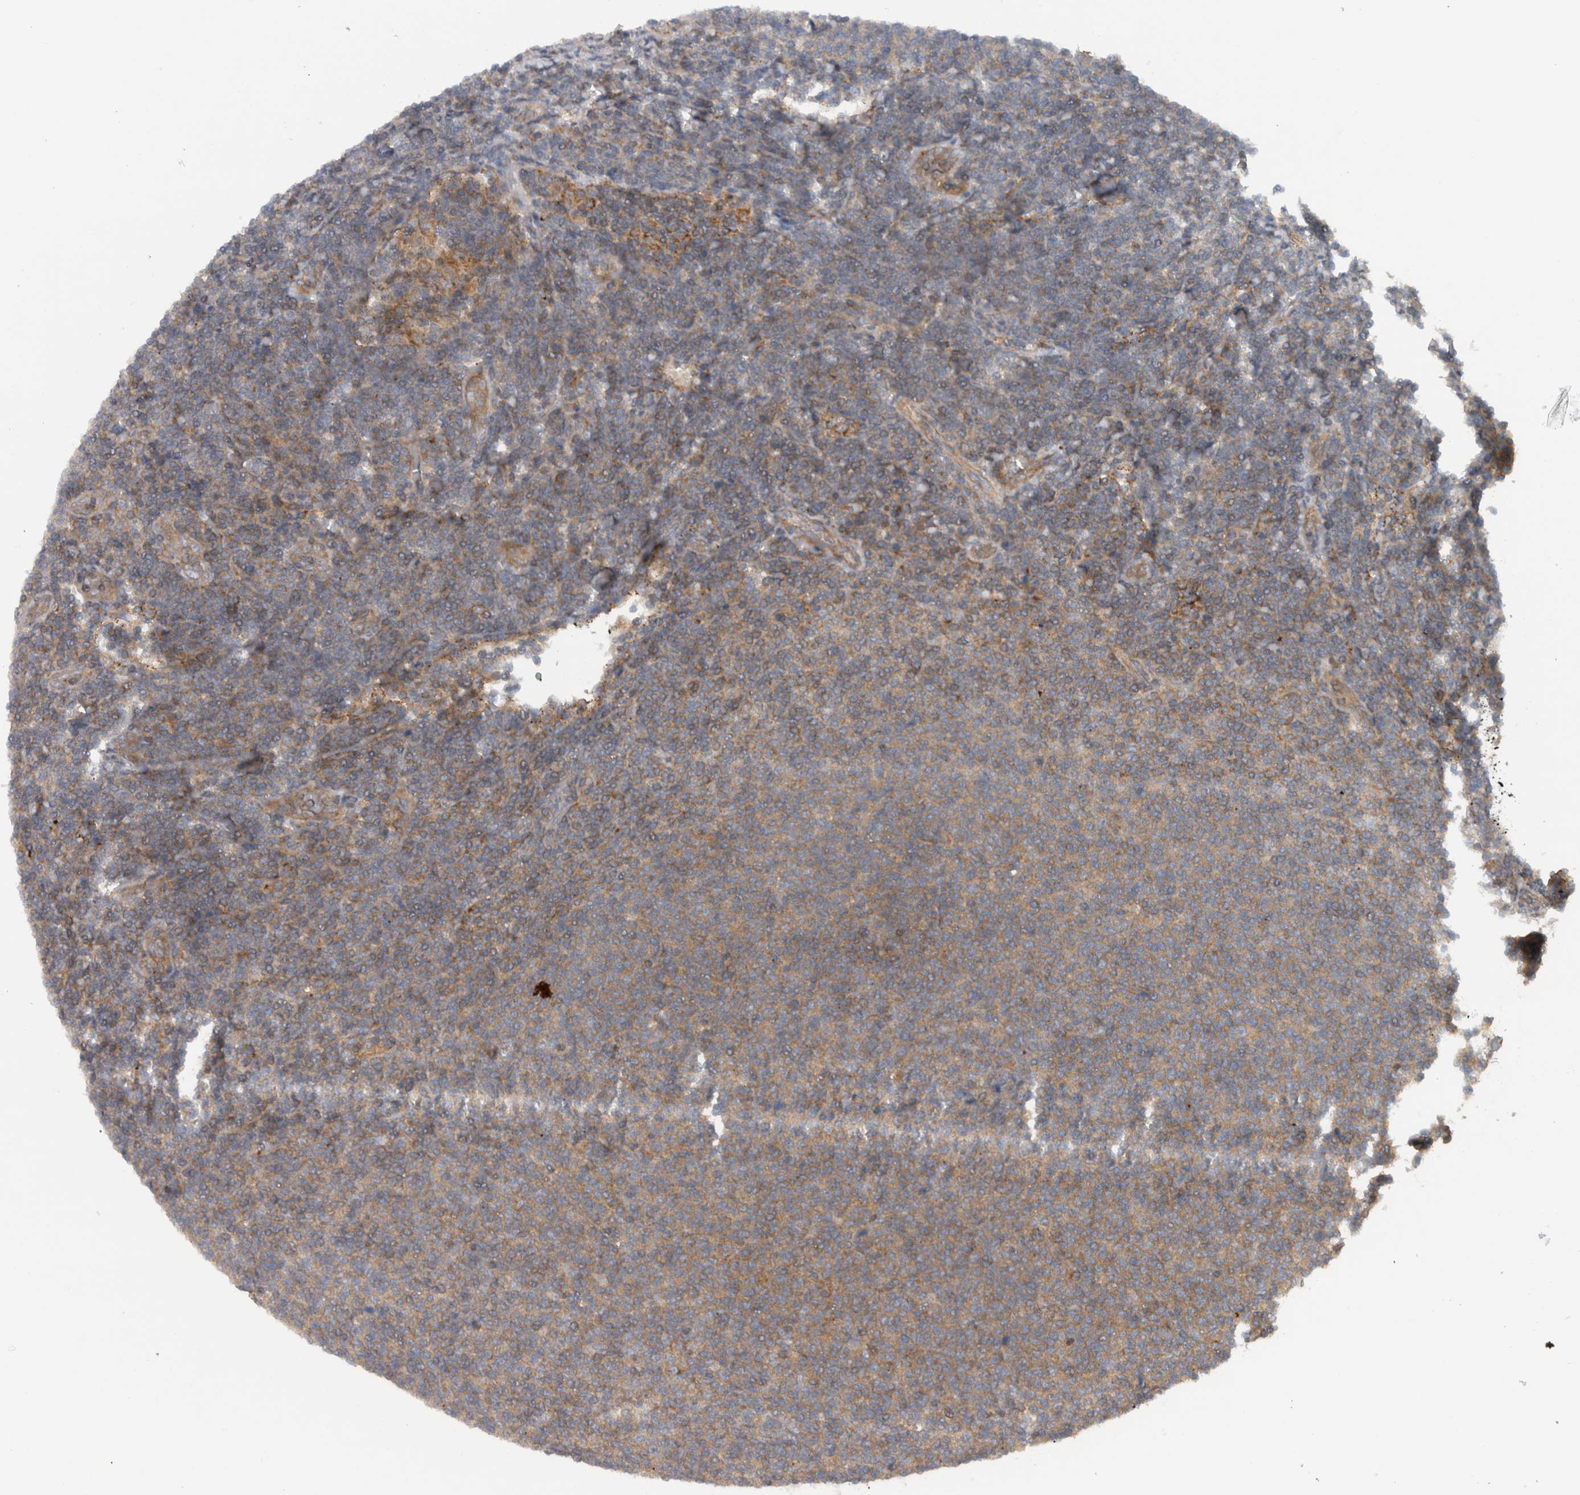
{"staining": {"intensity": "weak", "quantity": ">75%", "location": "cytoplasmic/membranous"}, "tissue": "lymphoma", "cell_type": "Tumor cells", "image_type": "cancer", "snomed": [{"axis": "morphology", "description": "Malignant lymphoma, non-Hodgkin's type, Low grade"}, {"axis": "topography", "description": "Lymph node"}], "caption": "Tumor cells exhibit weak cytoplasmic/membranous positivity in approximately >75% of cells in lymphoma.", "gene": "SCARA5", "patient": {"sex": "male", "age": 66}}